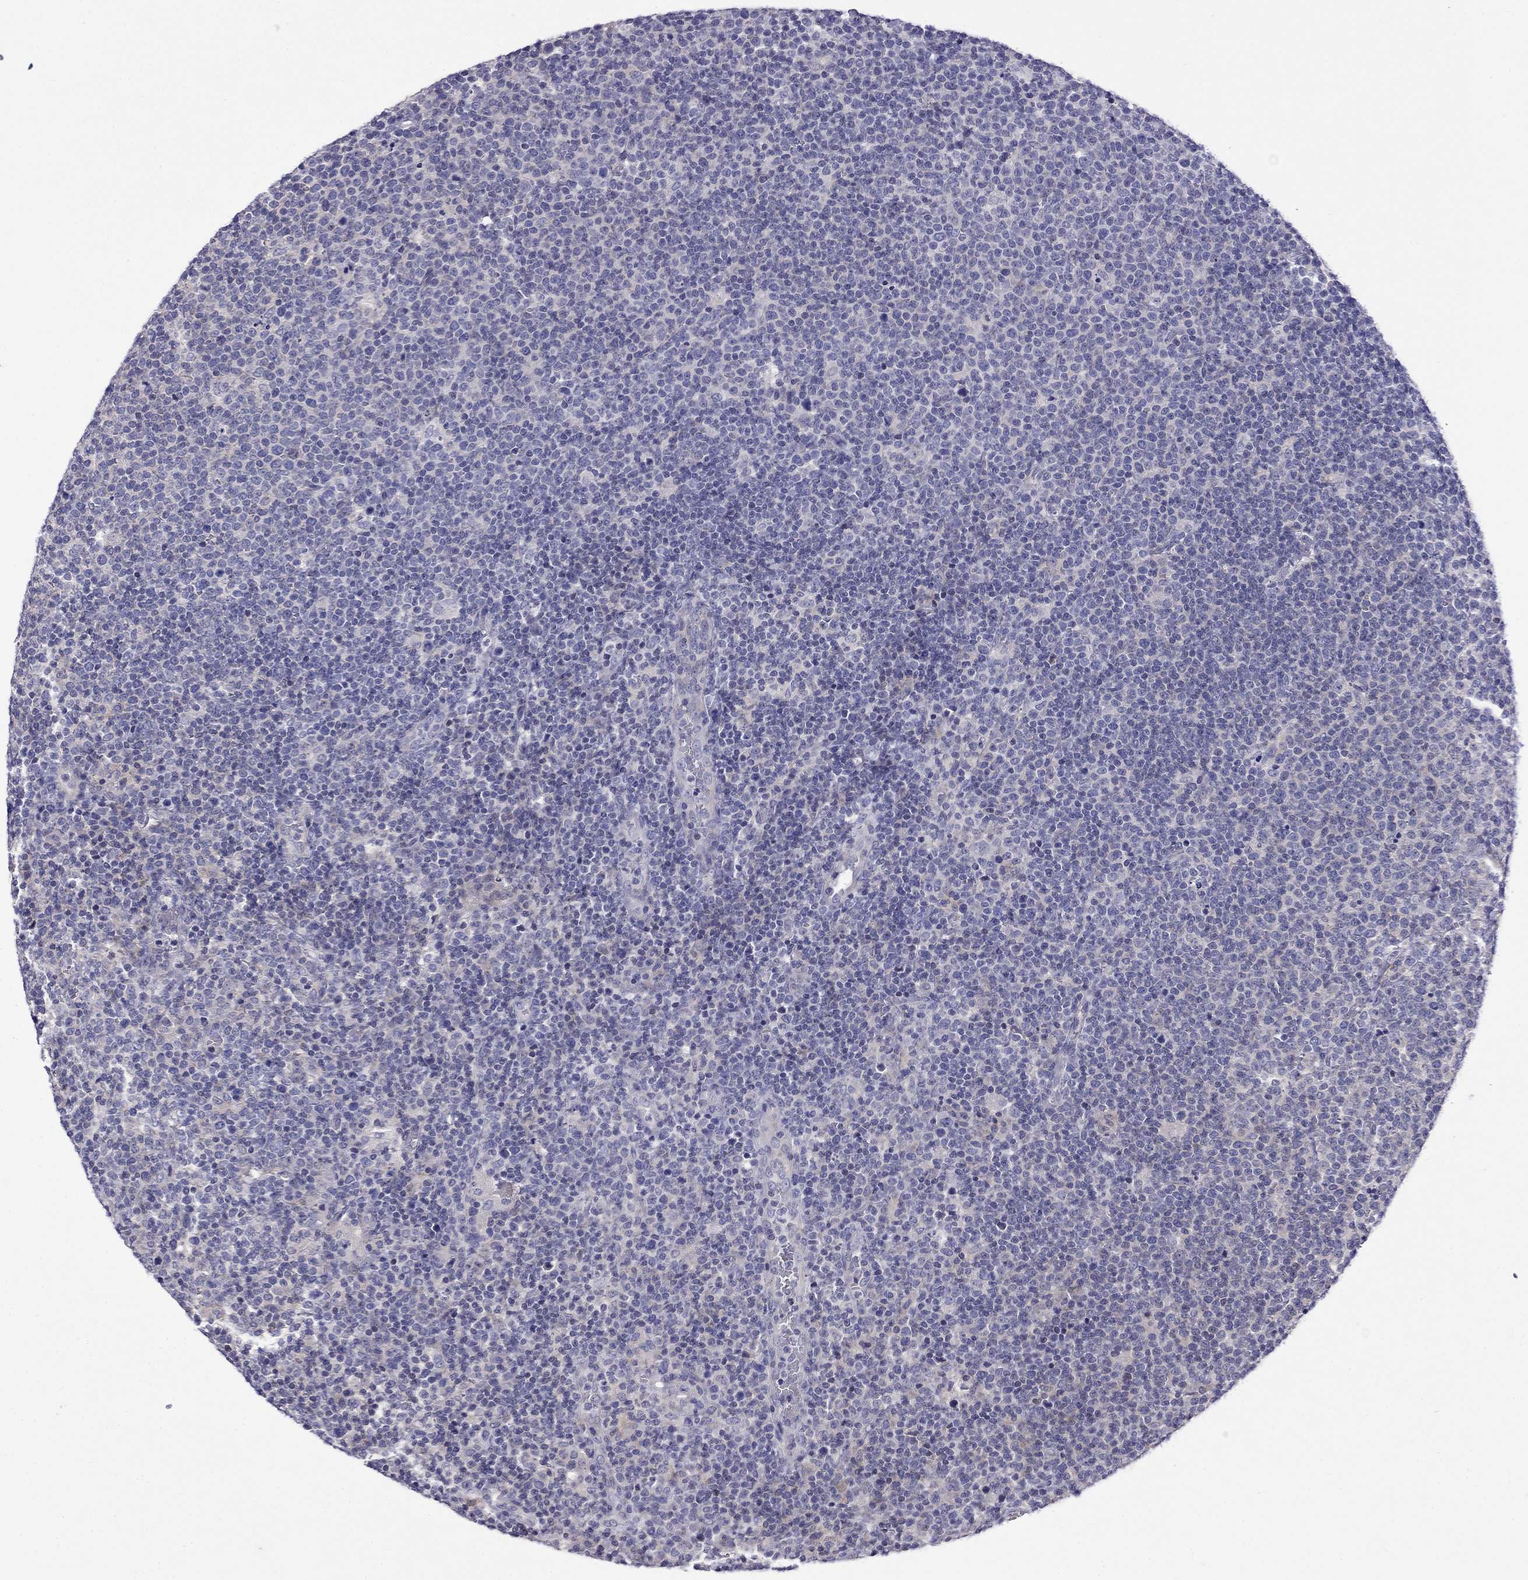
{"staining": {"intensity": "negative", "quantity": "none", "location": "none"}, "tissue": "lymphoma", "cell_type": "Tumor cells", "image_type": "cancer", "snomed": [{"axis": "morphology", "description": "Malignant lymphoma, non-Hodgkin's type, High grade"}, {"axis": "topography", "description": "Lymph node"}], "caption": "A histopathology image of lymphoma stained for a protein reveals no brown staining in tumor cells.", "gene": "PRR18", "patient": {"sex": "male", "age": 61}}